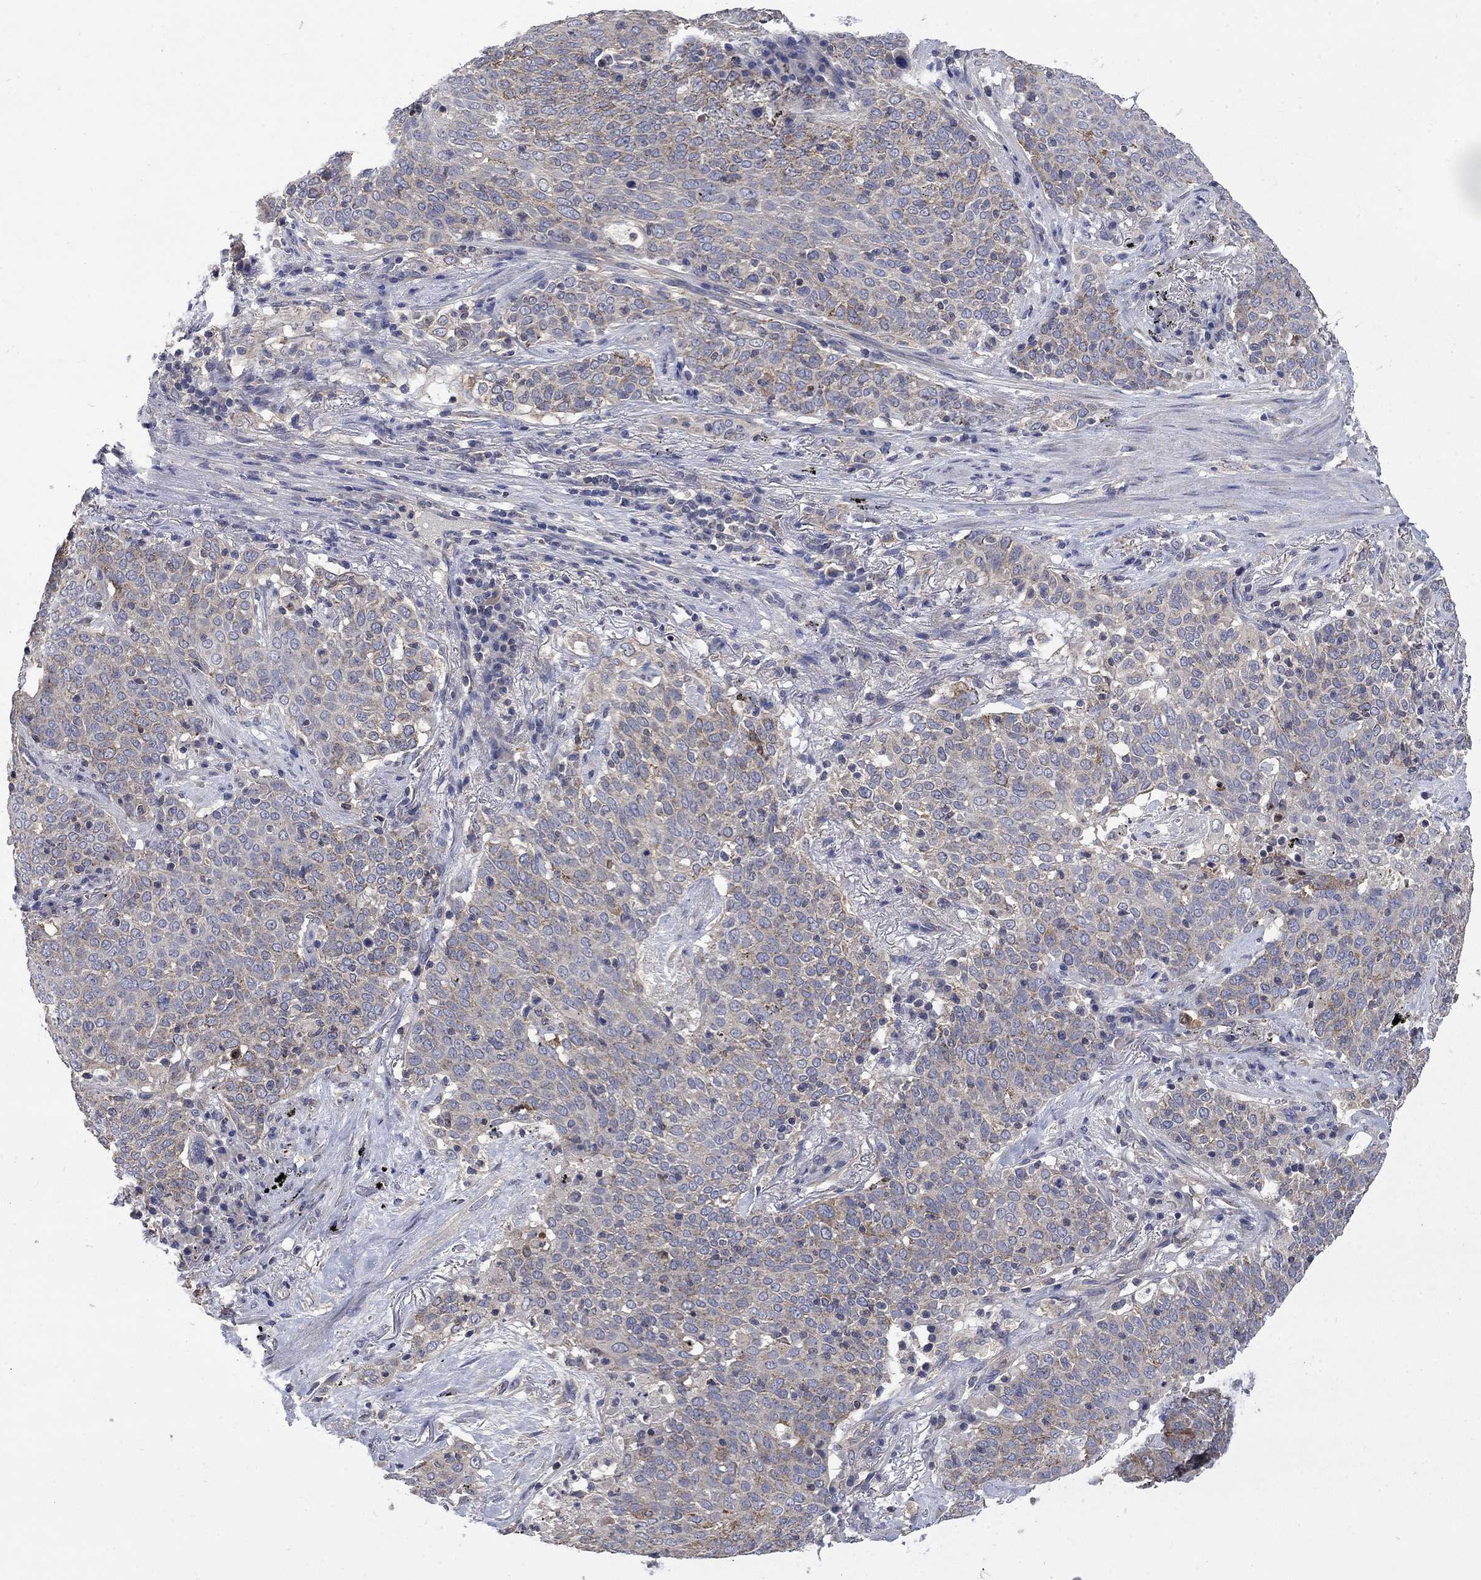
{"staining": {"intensity": "weak", "quantity": "25%-75%", "location": "cytoplasmic/membranous"}, "tissue": "lung cancer", "cell_type": "Tumor cells", "image_type": "cancer", "snomed": [{"axis": "morphology", "description": "Squamous cell carcinoma, NOS"}, {"axis": "topography", "description": "Lung"}], "caption": "Lung cancer stained with immunohistochemistry (IHC) shows weak cytoplasmic/membranous expression in about 25%-75% of tumor cells.", "gene": "HSPA12A", "patient": {"sex": "male", "age": 82}}